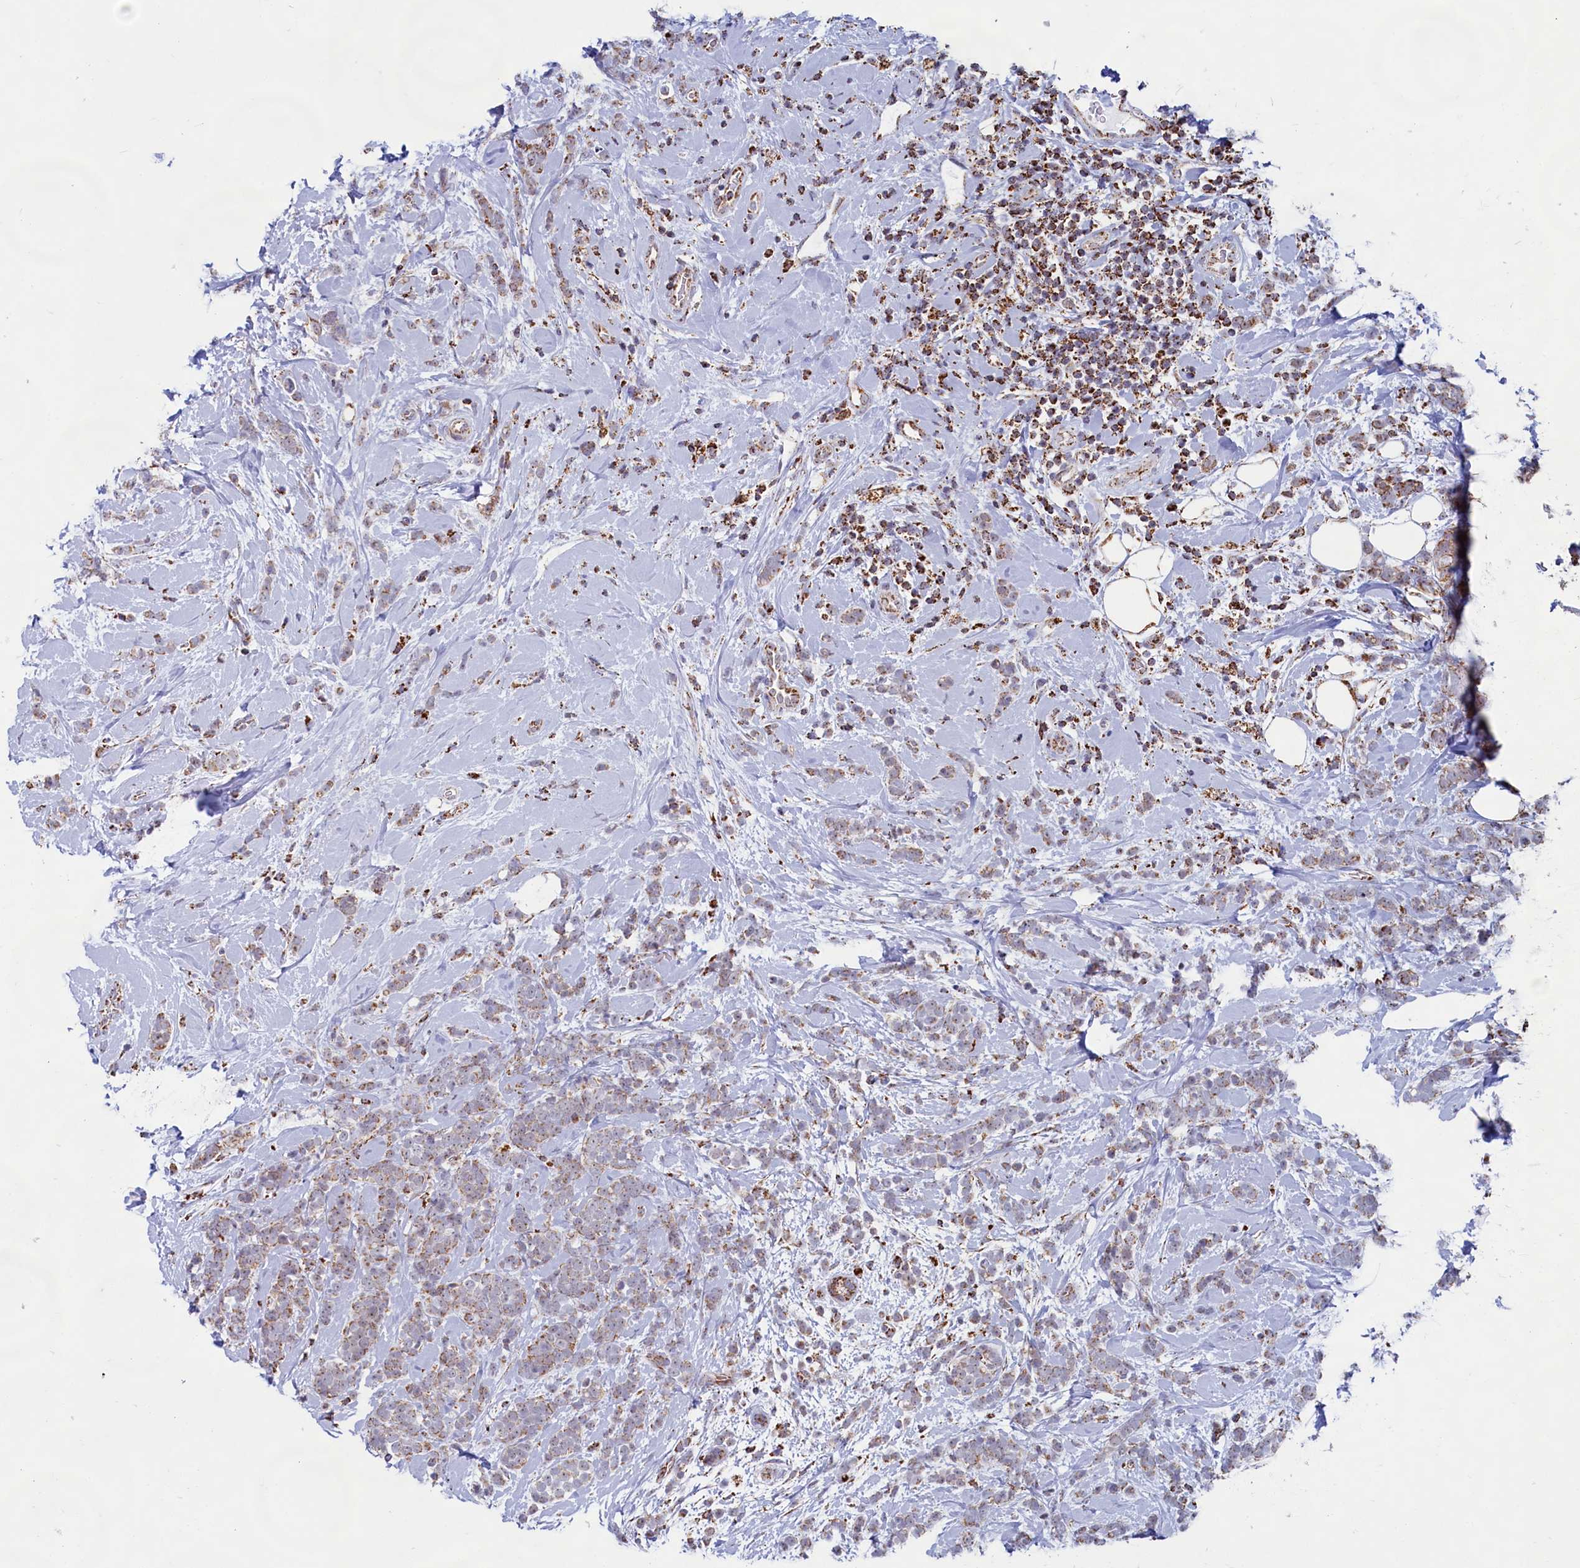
{"staining": {"intensity": "weak", "quantity": ">75%", "location": "cytoplasmic/membranous"}, "tissue": "breast cancer", "cell_type": "Tumor cells", "image_type": "cancer", "snomed": [{"axis": "morphology", "description": "Lobular carcinoma"}, {"axis": "topography", "description": "Breast"}], "caption": "Breast cancer tissue shows weak cytoplasmic/membranous expression in approximately >75% of tumor cells", "gene": "C1D", "patient": {"sex": "female", "age": 58}}